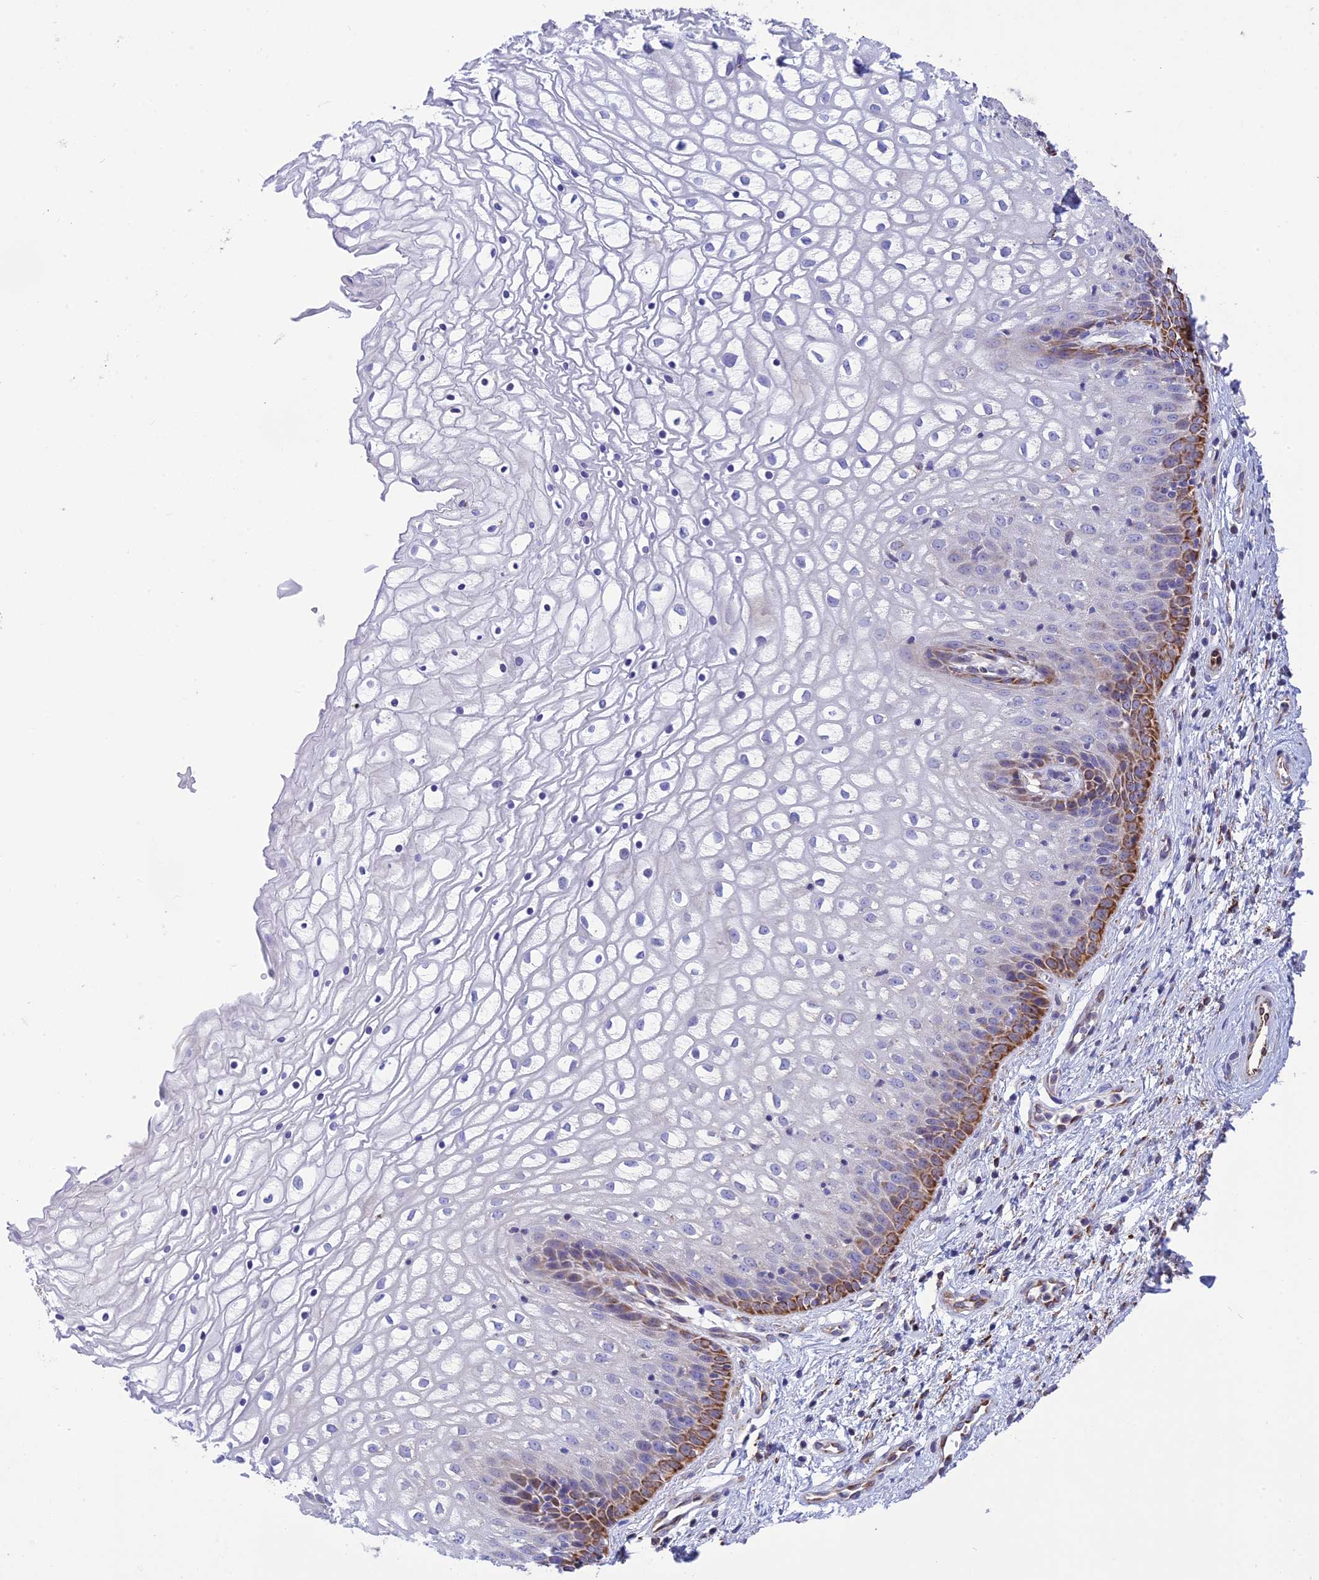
{"staining": {"intensity": "moderate", "quantity": "25%-75%", "location": "cytoplasmic/membranous"}, "tissue": "vagina", "cell_type": "Squamous epithelial cells", "image_type": "normal", "snomed": [{"axis": "morphology", "description": "Normal tissue, NOS"}, {"axis": "topography", "description": "Vagina"}], "caption": "Immunohistochemistry (DAB) staining of unremarkable vagina reveals moderate cytoplasmic/membranous protein positivity in approximately 25%-75% of squamous epithelial cells.", "gene": "DOC2B", "patient": {"sex": "female", "age": 34}}